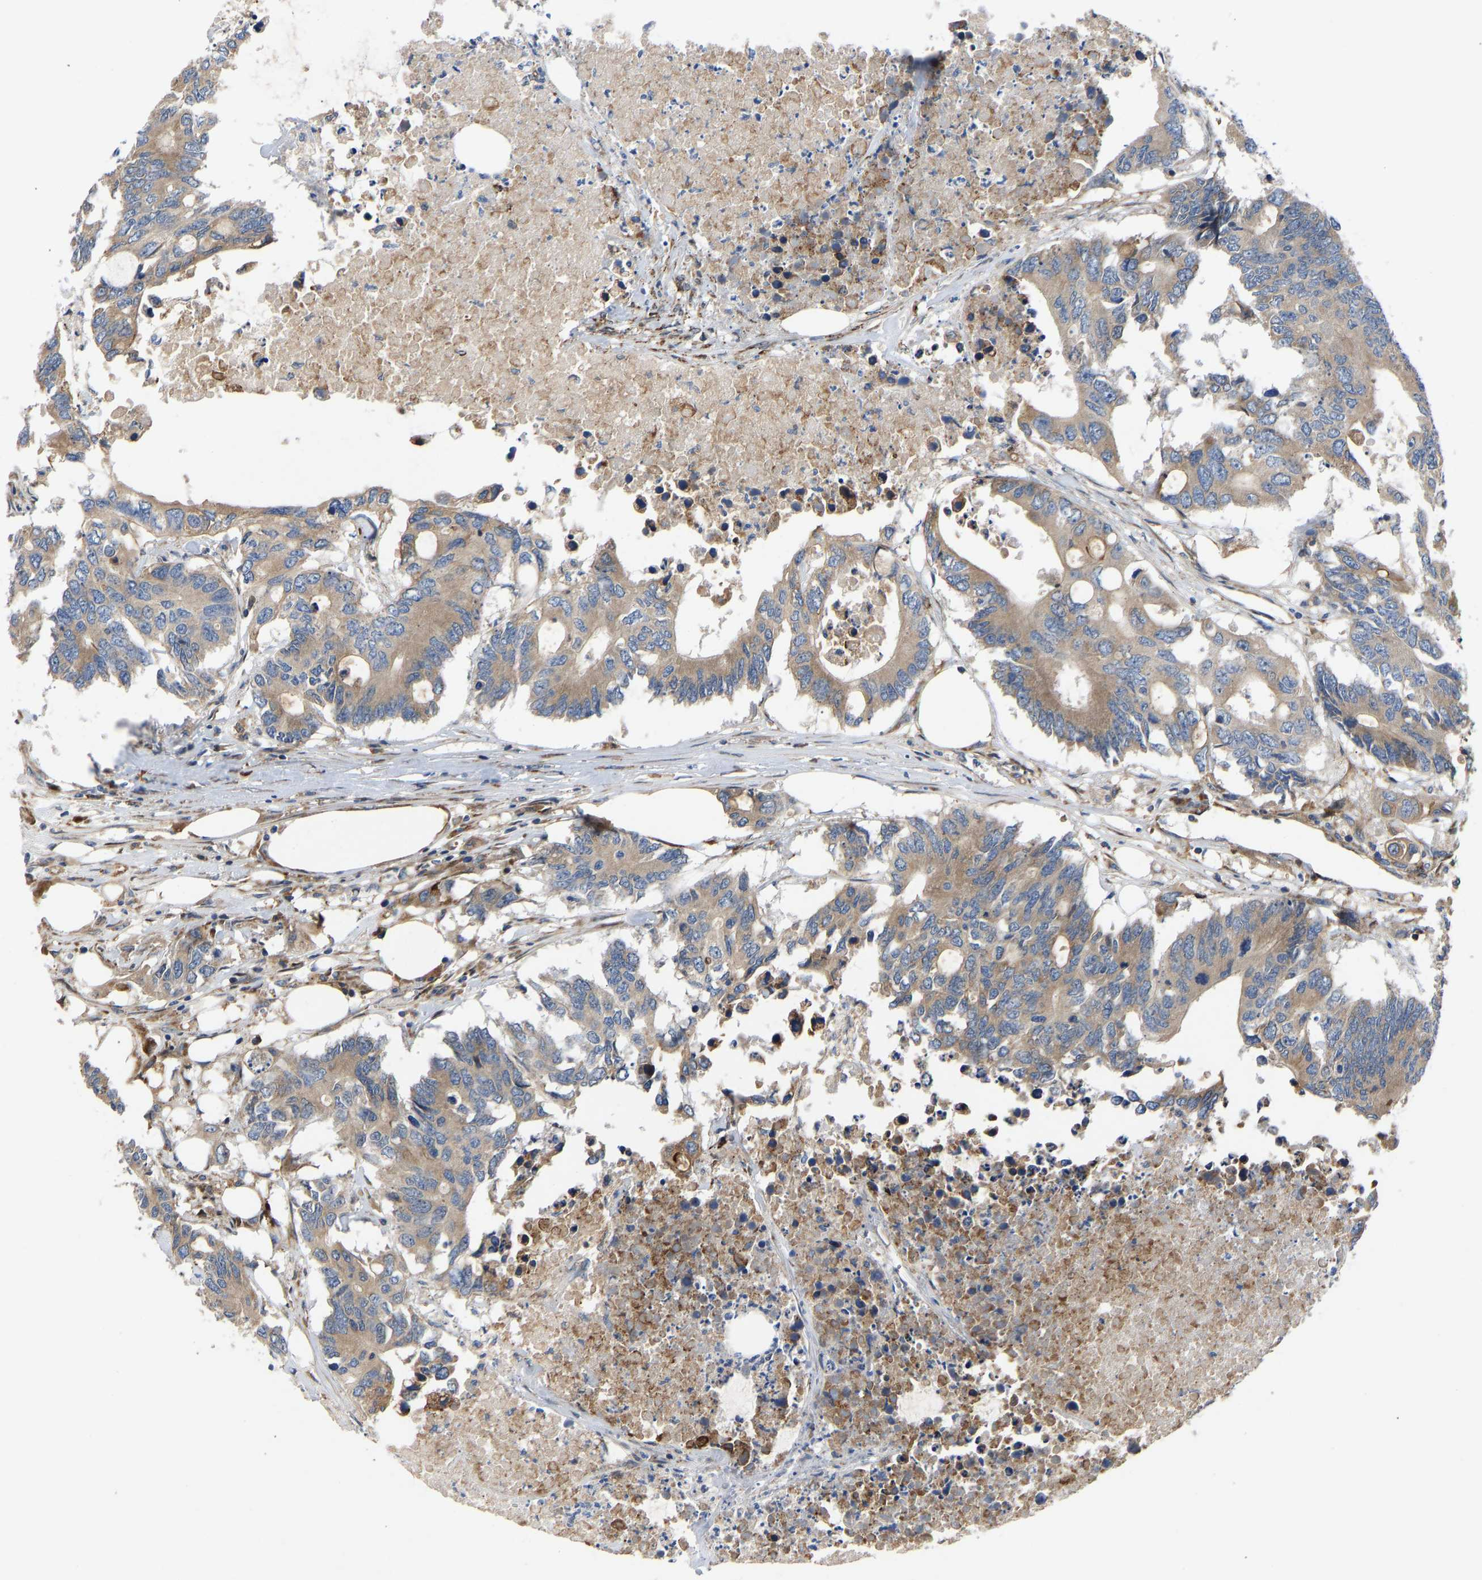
{"staining": {"intensity": "weak", "quantity": ">75%", "location": "cytoplasmic/membranous"}, "tissue": "colorectal cancer", "cell_type": "Tumor cells", "image_type": "cancer", "snomed": [{"axis": "morphology", "description": "Adenocarcinoma, NOS"}, {"axis": "topography", "description": "Colon"}], "caption": "Colorectal cancer (adenocarcinoma) stained with immunohistochemistry (IHC) demonstrates weak cytoplasmic/membranous positivity in approximately >75% of tumor cells. The protein of interest is shown in brown color, while the nuclei are stained blue.", "gene": "TMEM38B", "patient": {"sex": "male", "age": 71}}